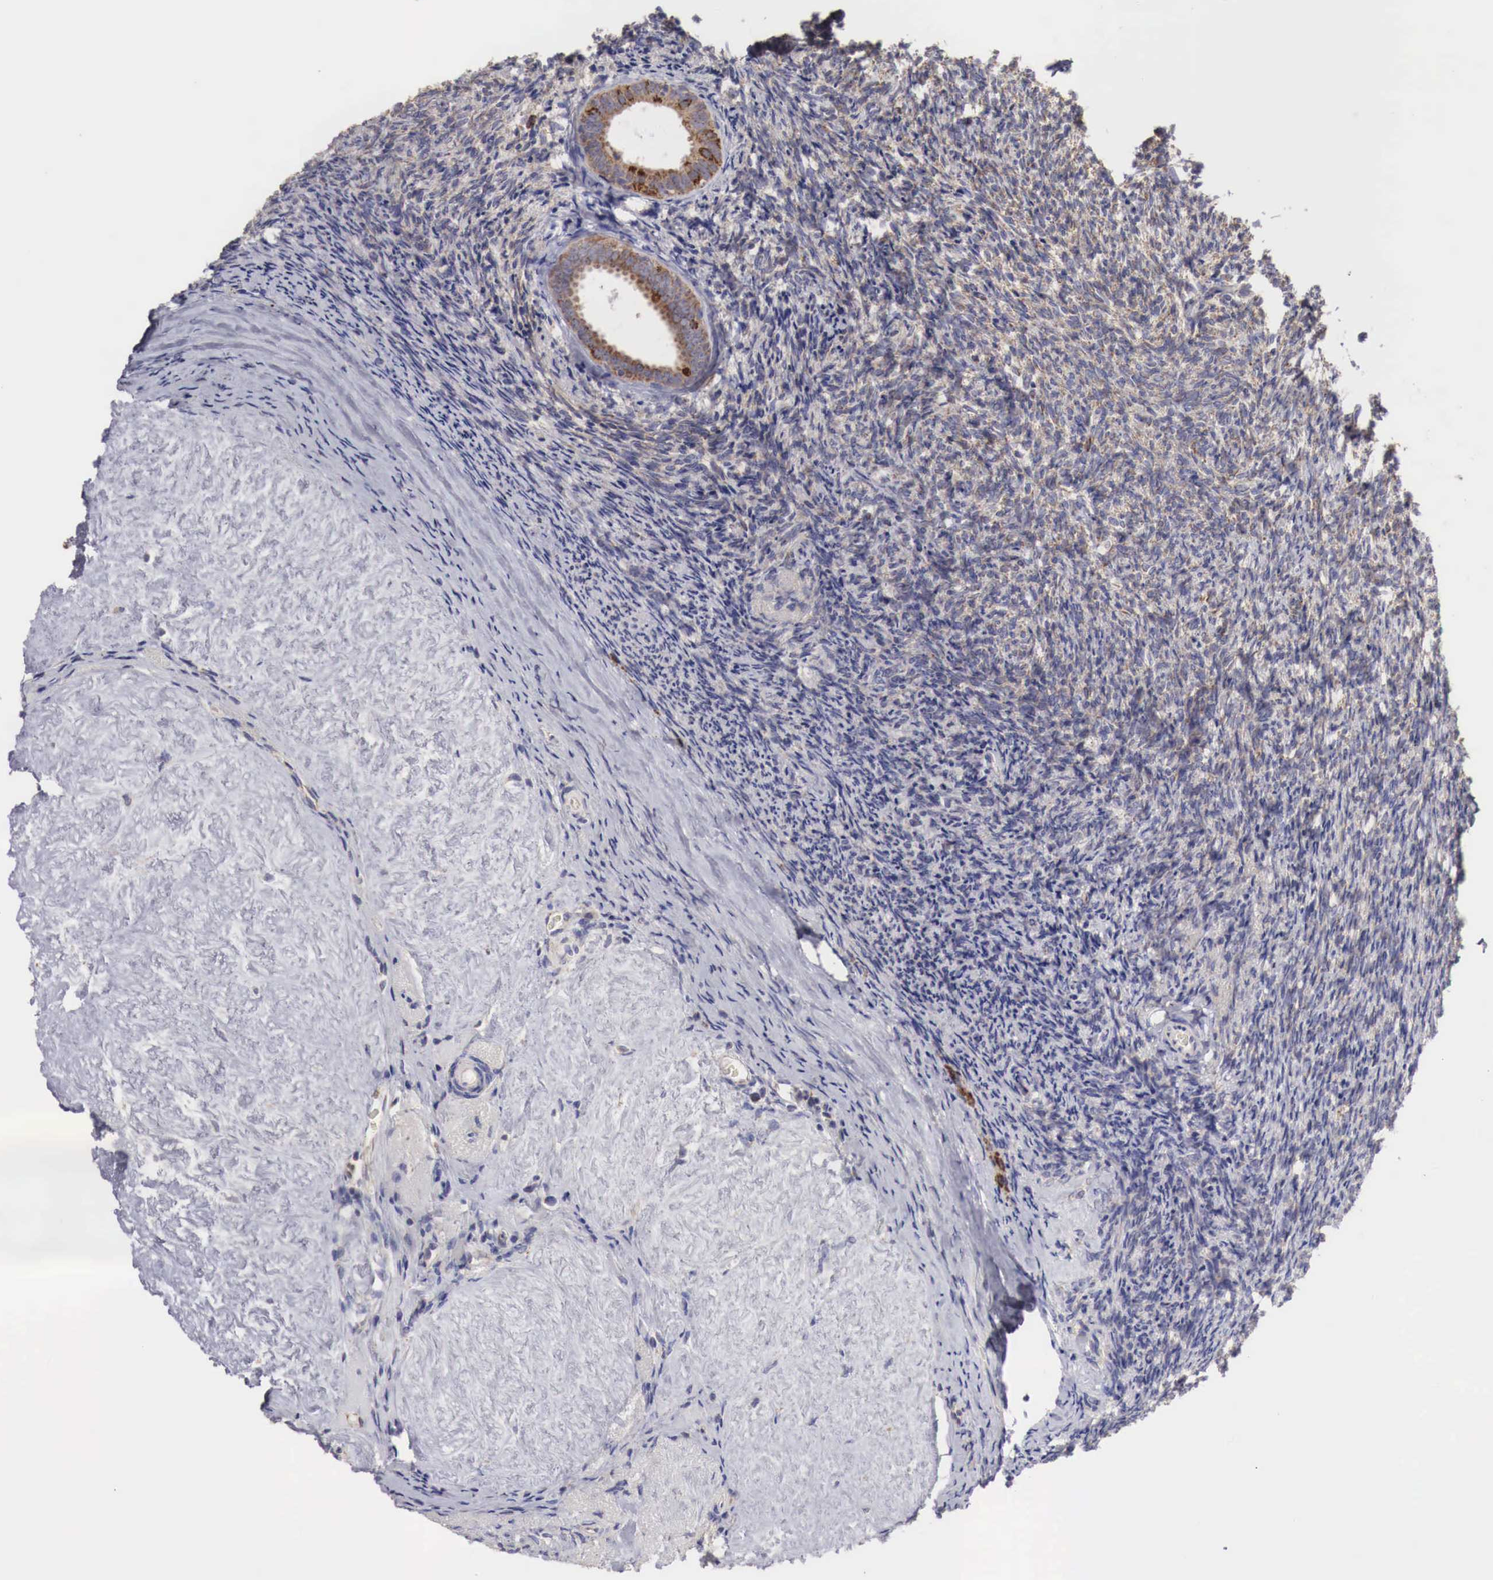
{"staining": {"intensity": "moderate", "quantity": ">75%", "location": "cytoplasmic/membranous"}, "tissue": "ovary", "cell_type": "Follicle cells", "image_type": "normal", "snomed": [{"axis": "morphology", "description": "Normal tissue, NOS"}, {"axis": "topography", "description": "Ovary"}], "caption": "Immunohistochemical staining of normal human ovary shows moderate cytoplasmic/membranous protein positivity in about >75% of follicle cells.", "gene": "XPNPEP3", "patient": {"sex": "female", "age": 53}}